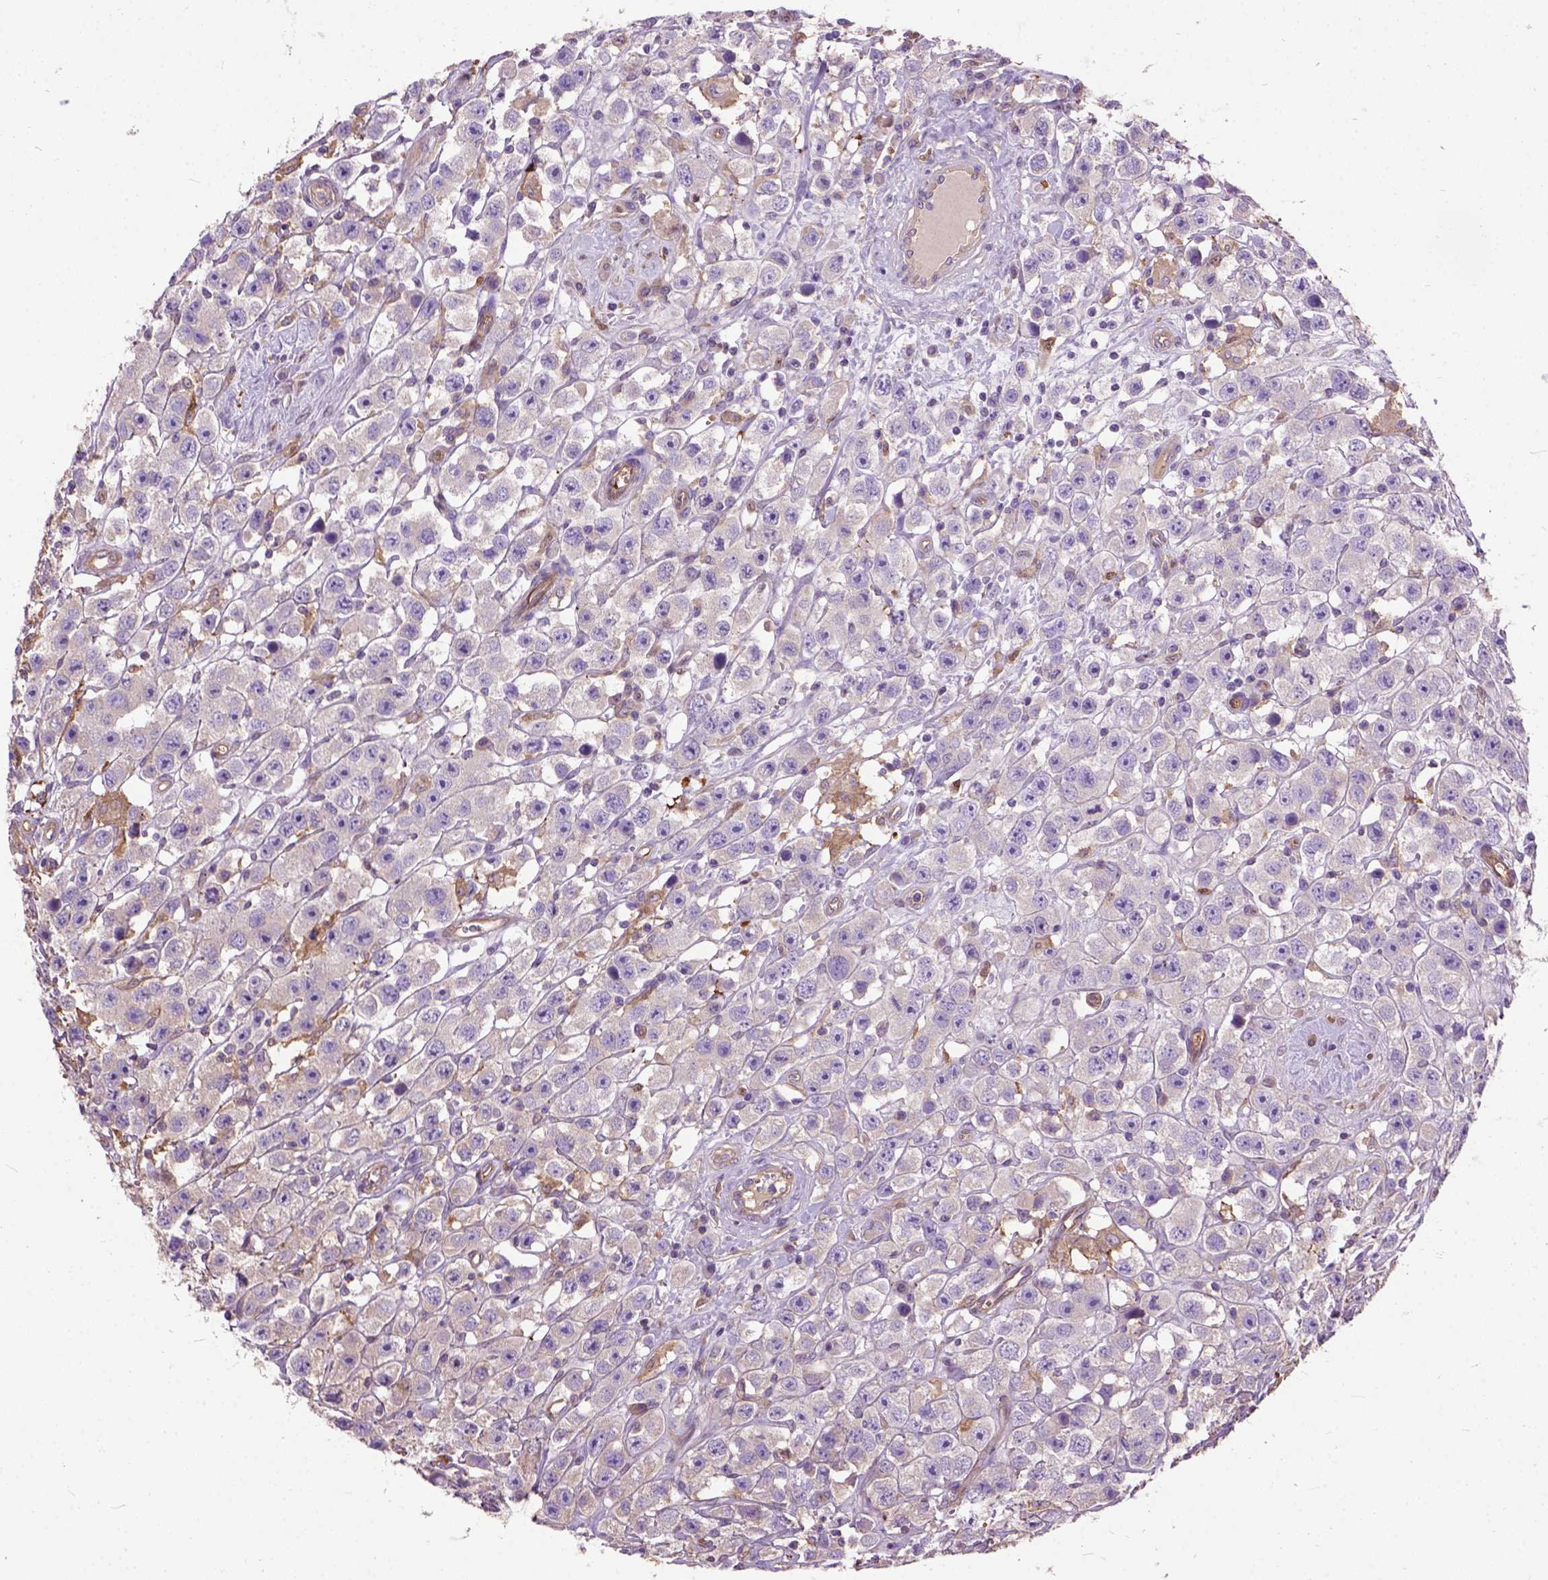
{"staining": {"intensity": "negative", "quantity": "none", "location": "none"}, "tissue": "testis cancer", "cell_type": "Tumor cells", "image_type": "cancer", "snomed": [{"axis": "morphology", "description": "Seminoma, NOS"}, {"axis": "topography", "description": "Testis"}], "caption": "The IHC micrograph has no significant expression in tumor cells of seminoma (testis) tissue. Brightfield microscopy of IHC stained with DAB (3,3'-diaminobenzidine) (brown) and hematoxylin (blue), captured at high magnification.", "gene": "SEMA4F", "patient": {"sex": "male", "age": 45}}